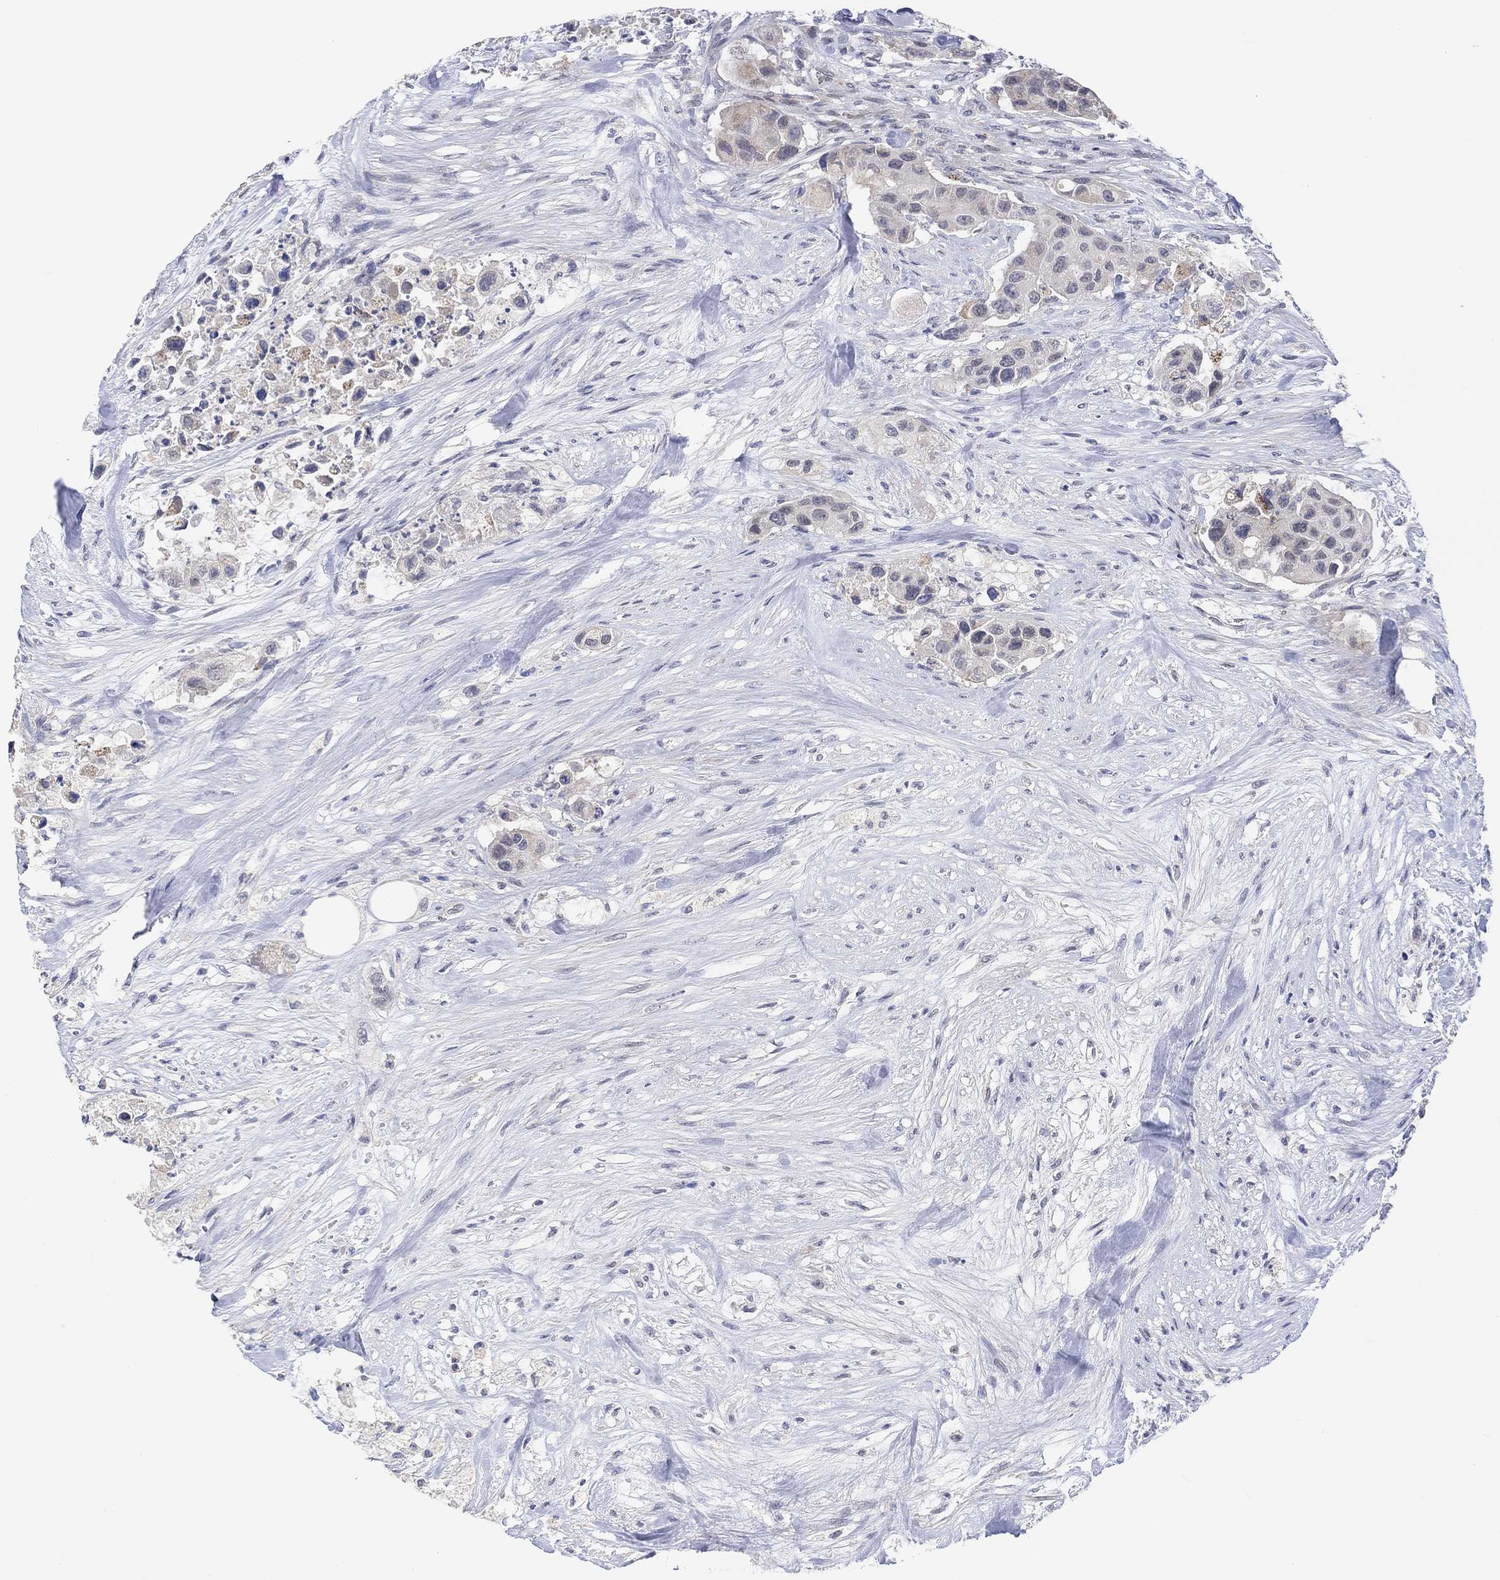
{"staining": {"intensity": "negative", "quantity": "none", "location": "none"}, "tissue": "urothelial cancer", "cell_type": "Tumor cells", "image_type": "cancer", "snomed": [{"axis": "morphology", "description": "Urothelial carcinoma, High grade"}, {"axis": "topography", "description": "Urinary bladder"}], "caption": "DAB immunohistochemical staining of urothelial carcinoma (high-grade) displays no significant positivity in tumor cells.", "gene": "SLC48A1", "patient": {"sex": "female", "age": 73}}